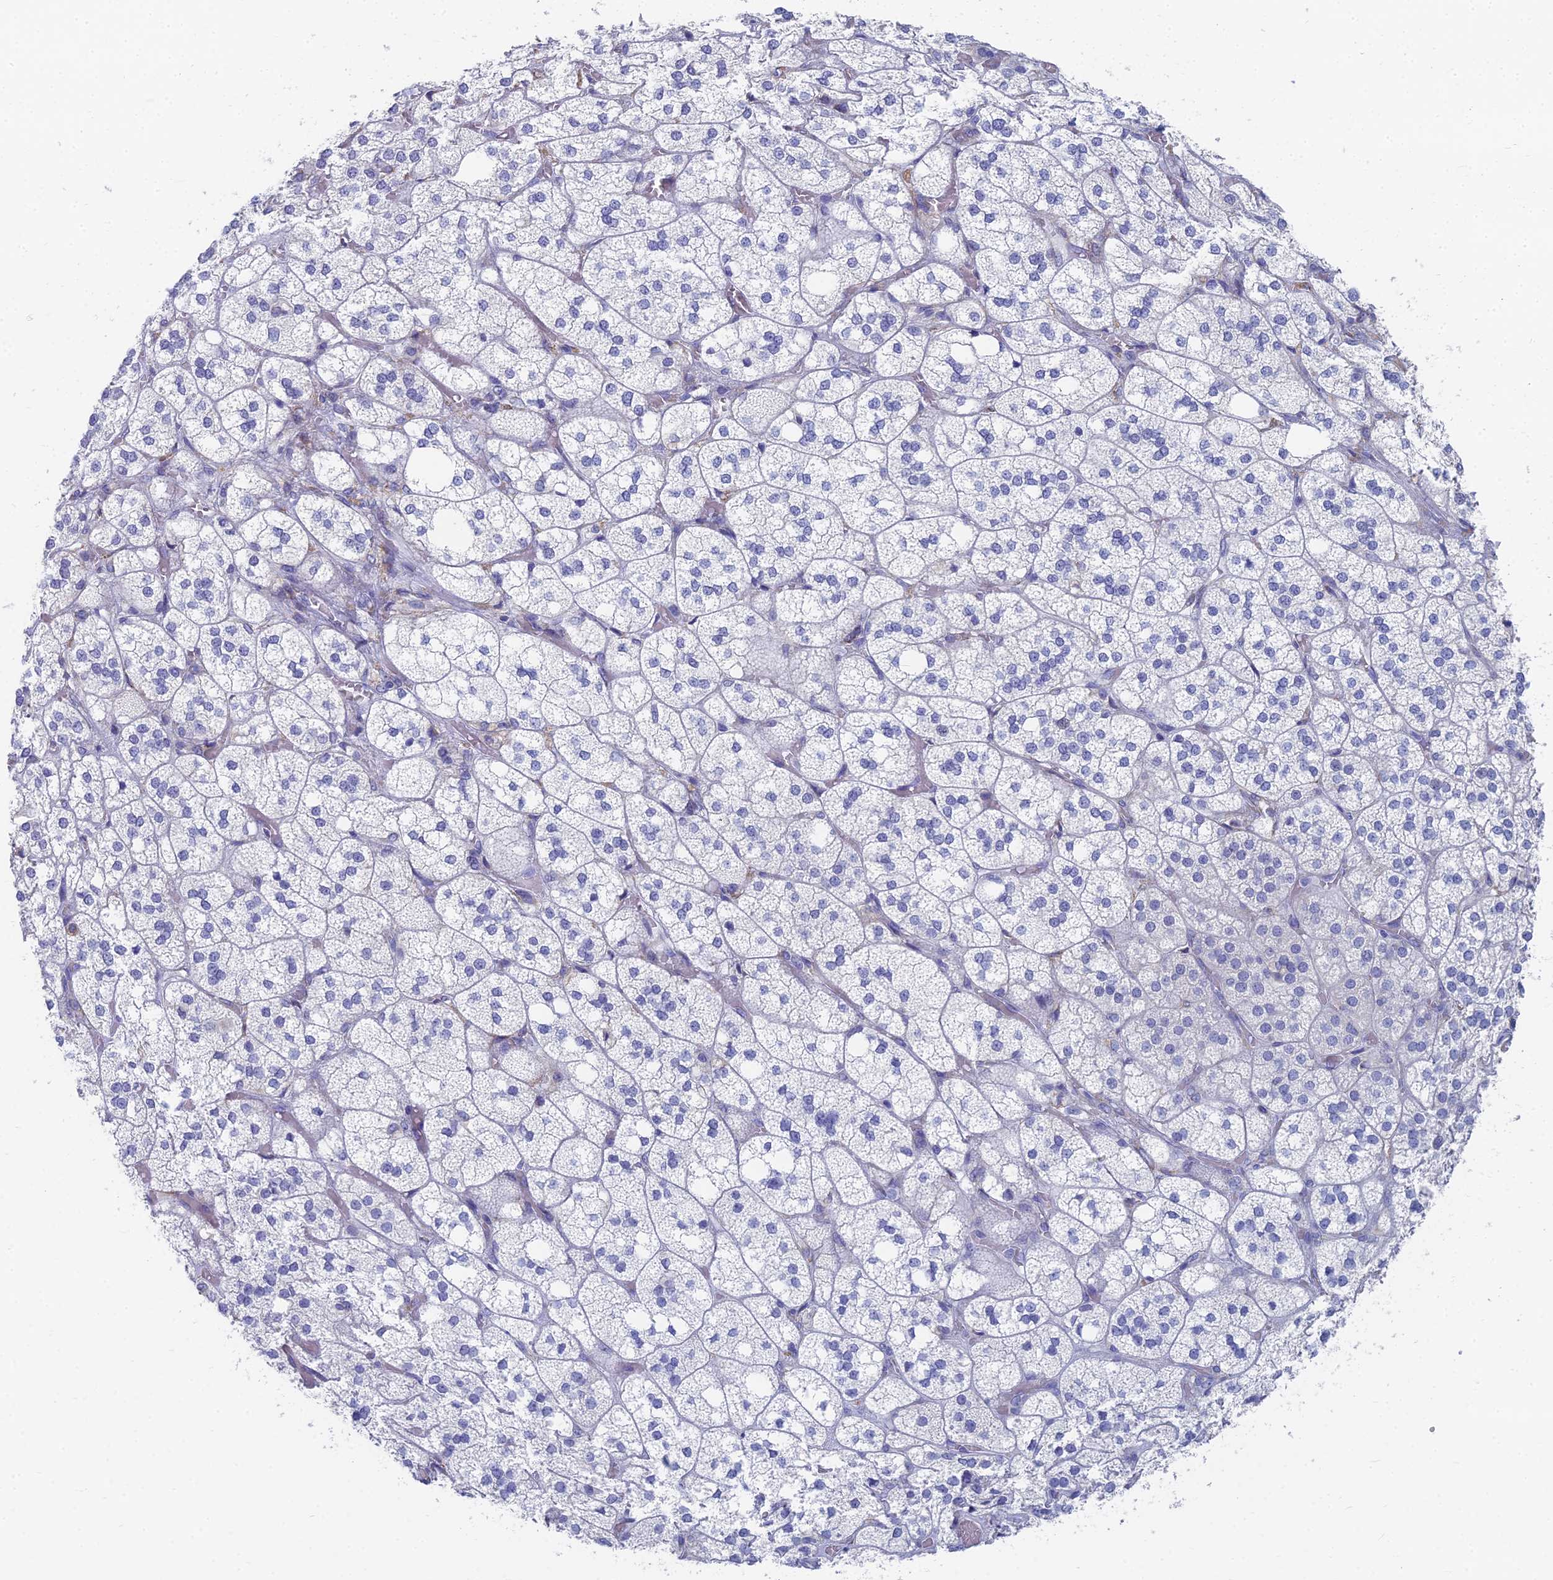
{"staining": {"intensity": "negative", "quantity": "none", "location": "none"}, "tissue": "adrenal gland", "cell_type": "Glandular cells", "image_type": "normal", "snomed": [{"axis": "morphology", "description": "Normal tissue, NOS"}, {"axis": "topography", "description": "Adrenal gland"}], "caption": "Immunohistochemical staining of normal human adrenal gland displays no significant staining in glandular cells.", "gene": "TNNT3", "patient": {"sex": "male", "age": 61}}